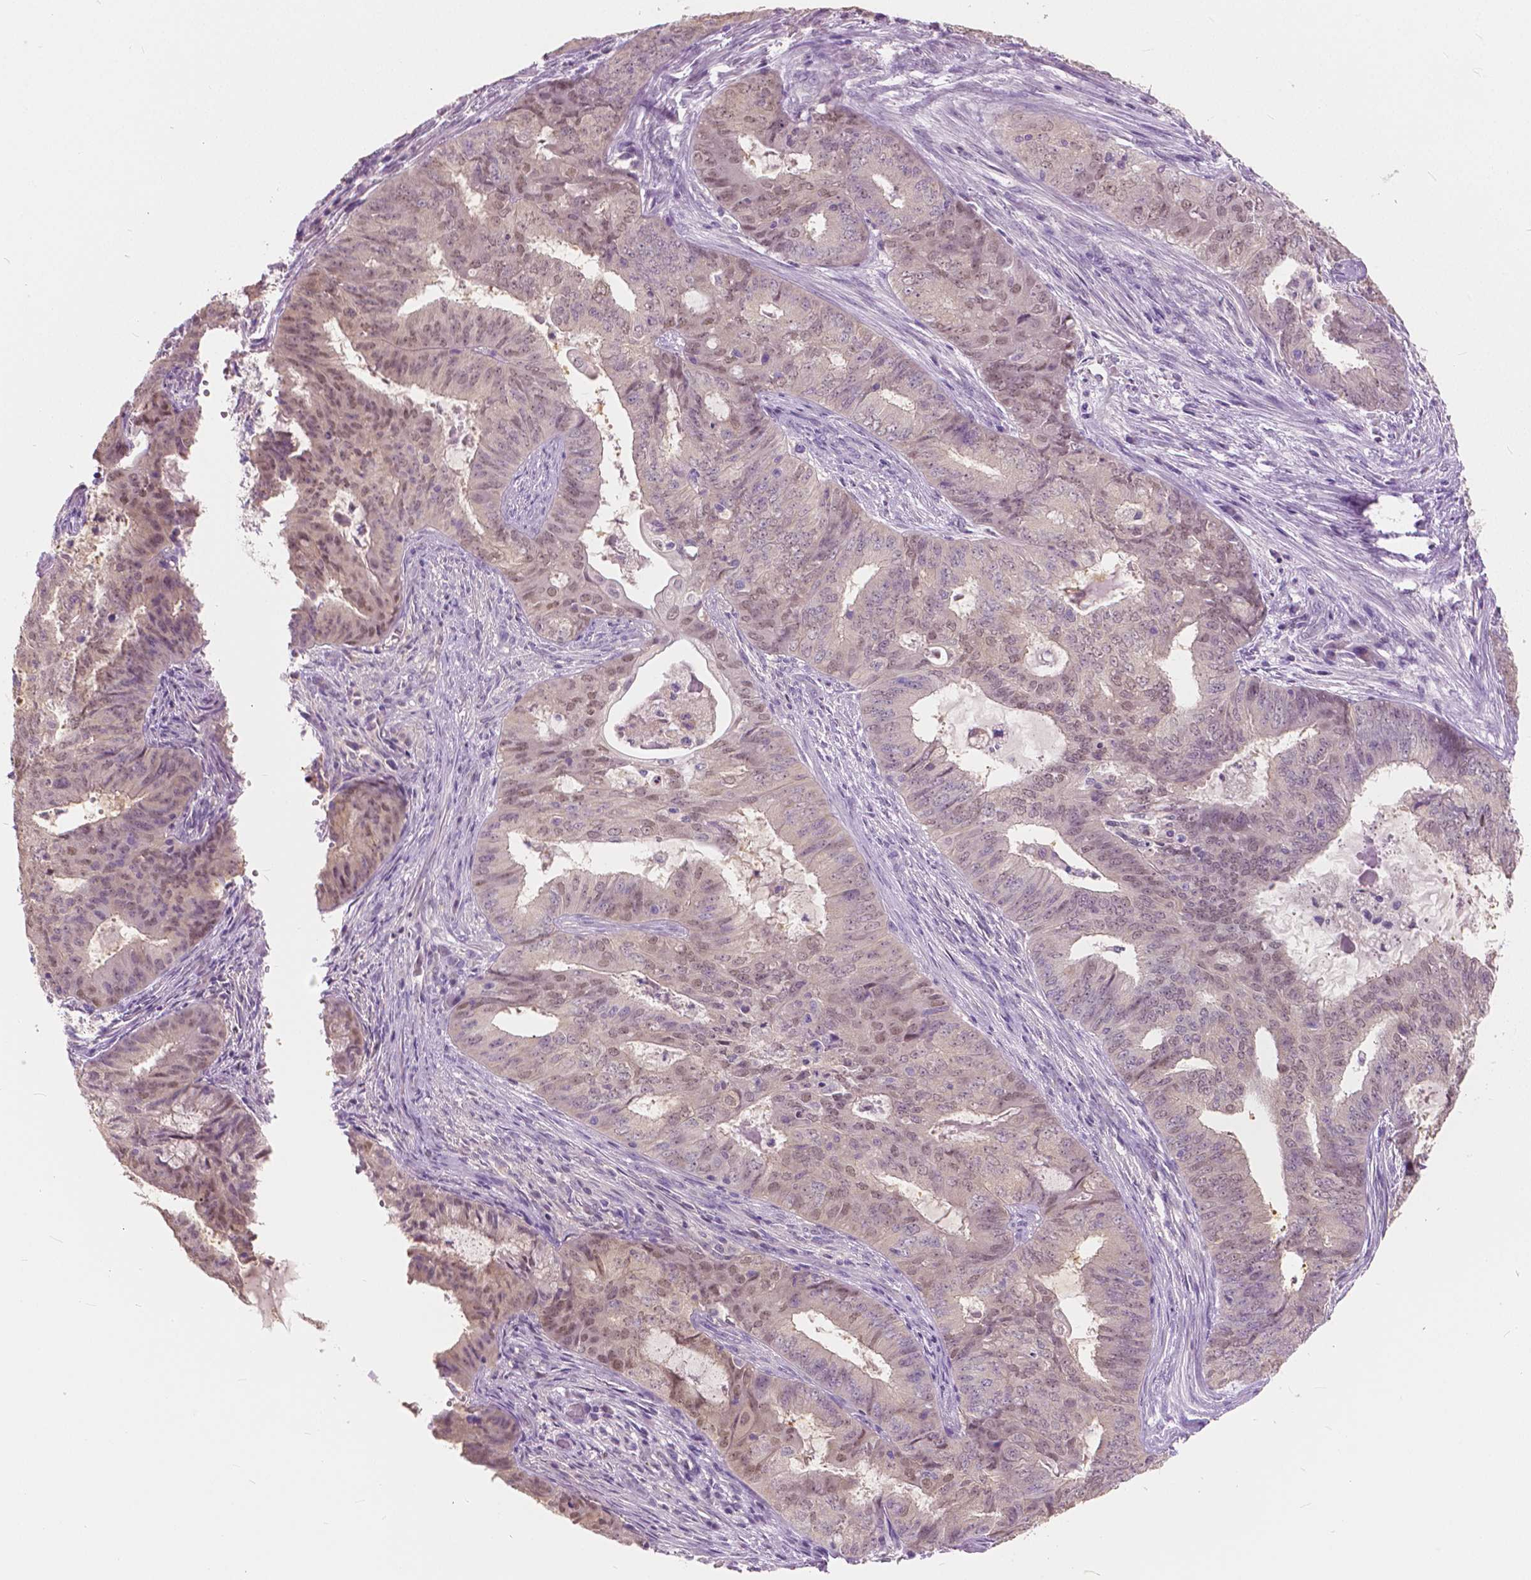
{"staining": {"intensity": "weak", "quantity": ">75%", "location": "nuclear"}, "tissue": "endometrial cancer", "cell_type": "Tumor cells", "image_type": "cancer", "snomed": [{"axis": "morphology", "description": "Adenocarcinoma, NOS"}, {"axis": "topography", "description": "Endometrium"}], "caption": "Immunohistochemical staining of adenocarcinoma (endometrial) demonstrates low levels of weak nuclear expression in approximately >75% of tumor cells.", "gene": "TKFC", "patient": {"sex": "female", "age": 62}}